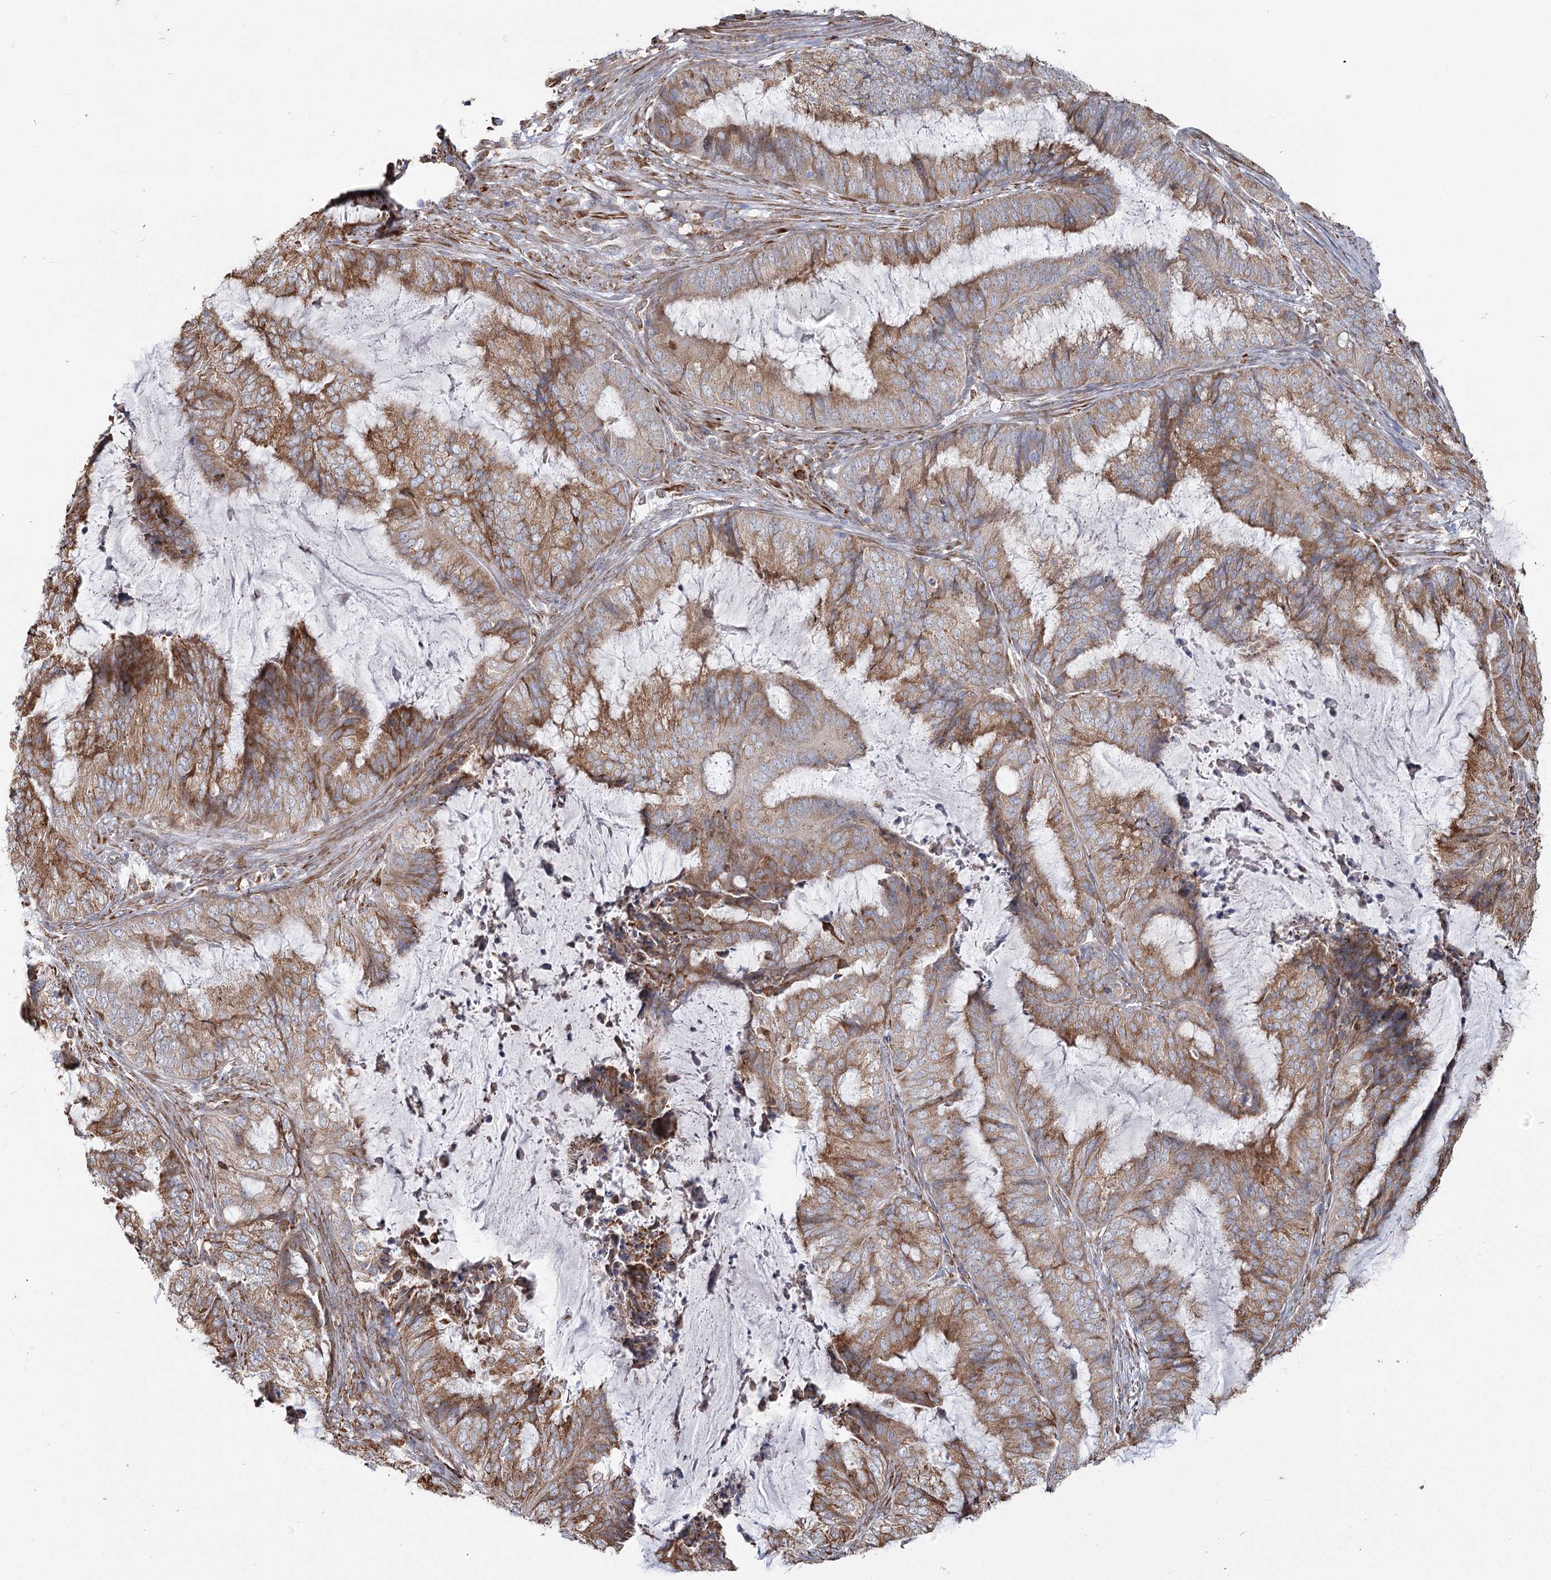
{"staining": {"intensity": "moderate", "quantity": ">75%", "location": "cytoplasmic/membranous"}, "tissue": "endometrial cancer", "cell_type": "Tumor cells", "image_type": "cancer", "snomed": [{"axis": "morphology", "description": "Adenocarcinoma, NOS"}, {"axis": "topography", "description": "Endometrium"}], "caption": "The histopathology image shows staining of adenocarcinoma (endometrial), revealing moderate cytoplasmic/membranous protein staining (brown color) within tumor cells.", "gene": "ZCCHC9", "patient": {"sex": "female", "age": 51}}